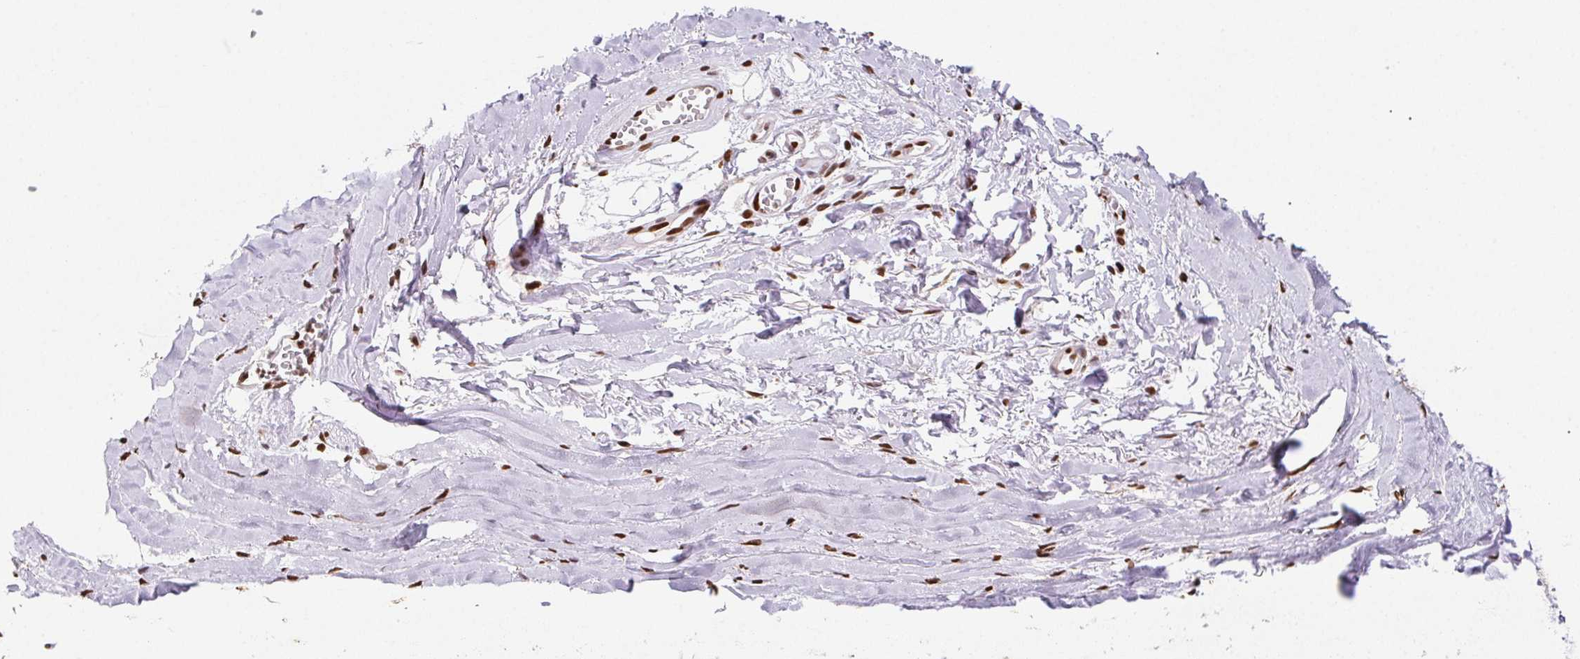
{"staining": {"intensity": "negative", "quantity": "none", "location": "none"}, "tissue": "soft tissue", "cell_type": "Chondrocytes", "image_type": "normal", "snomed": [{"axis": "morphology", "description": "Normal tissue, NOS"}, {"axis": "topography", "description": "Cartilage tissue"}, {"axis": "topography", "description": "Nasopharynx"}, {"axis": "topography", "description": "Thyroid gland"}], "caption": "This photomicrograph is of benign soft tissue stained with IHC to label a protein in brown with the nuclei are counter-stained blue. There is no positivity in chondrocytes.", "gene": "SETSIP", "patient": {"sex": "male", "age": 63}}